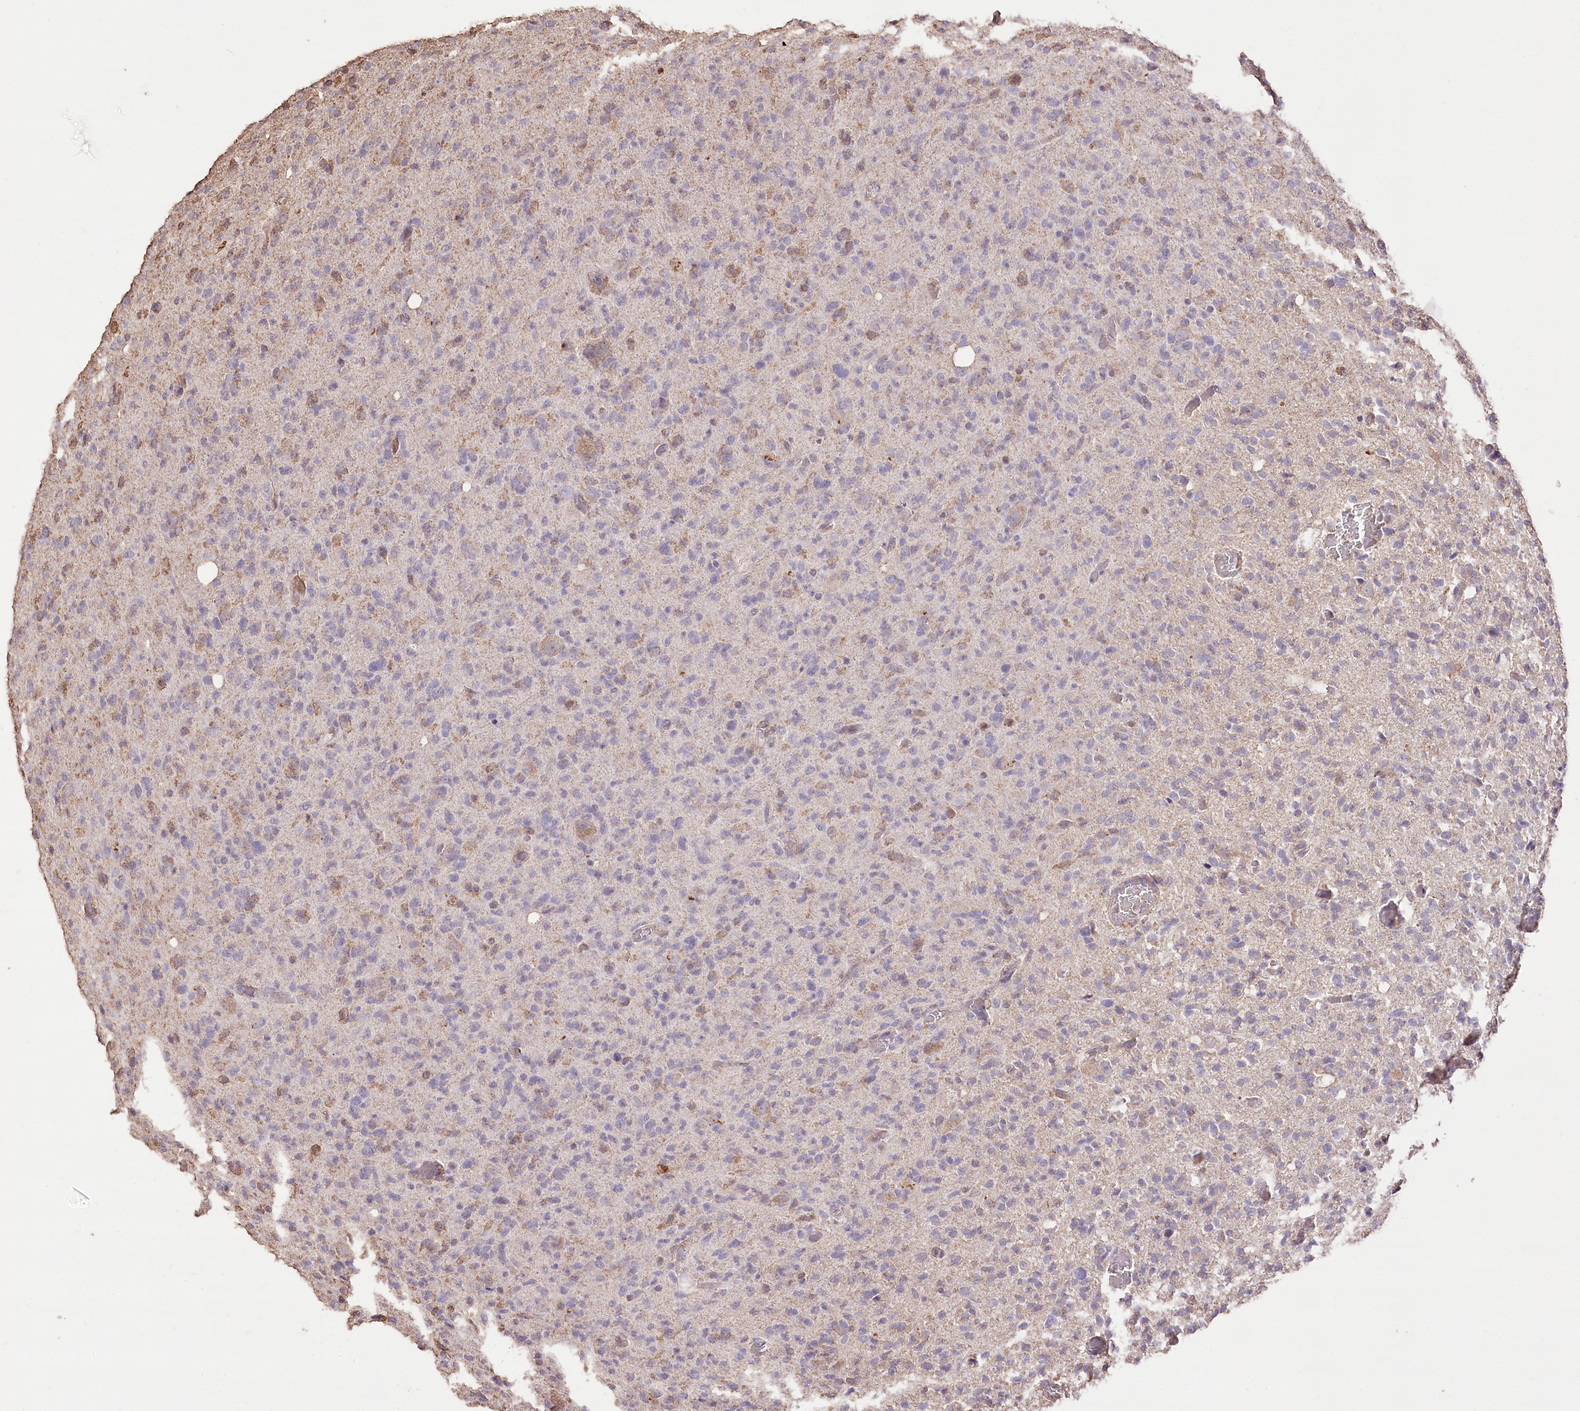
{"staining": {"intensity": "negative", "quantity": "none", "location": "none"}, "tissue": "glioma", "cell_type": "Tumor cells", "image_type": "cancer", "snomed": [{"axis": "morphology", "description": "Glioma, malignant, High grade"}, {"axis": "topography", "description": "Brain"}], "caption": "Immunohistochemistry (IHC) histopathology image of human malignant glioma (high-grade) stained for a protein (brown), which displays no expression in tumor cells.", "gene": "IREB2", "patient": {"sex": "female", "age": 57}}